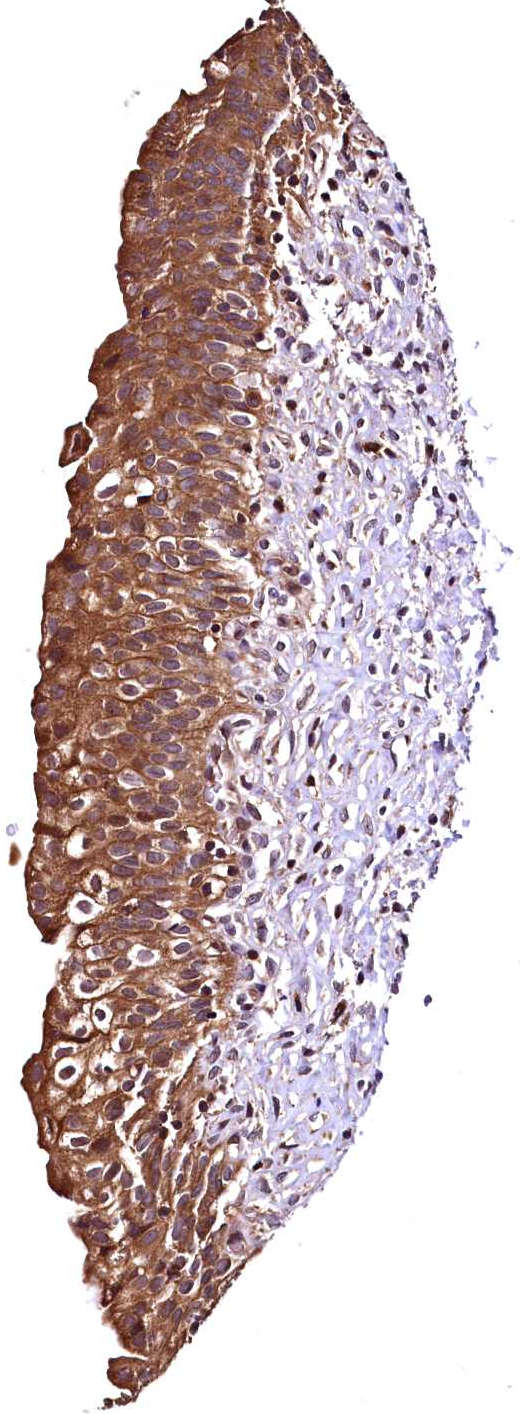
{"staining": {"intensity": "strong", "quantity": ">75%", "location": "cytoplasmic/membranous"}, "tissue": "urinary bladder", "cell_type": "Urothelial cells", "image_type": "normal", "snomed": [{"axis": "morphology", "description": "Normal tissue, NOS"}, {"axis": "topography", "description": "Urinary bladder"}], "caption": "An immunohistochemistry micrograph of unremarkable tissue is shown. Protein staining in brown highlights strong cytoplasmic/membranous positivity in urinary bladder within urothelial cells.", "gene": "LRSAM1", "patient": {"sex": "male", "age": 55}}